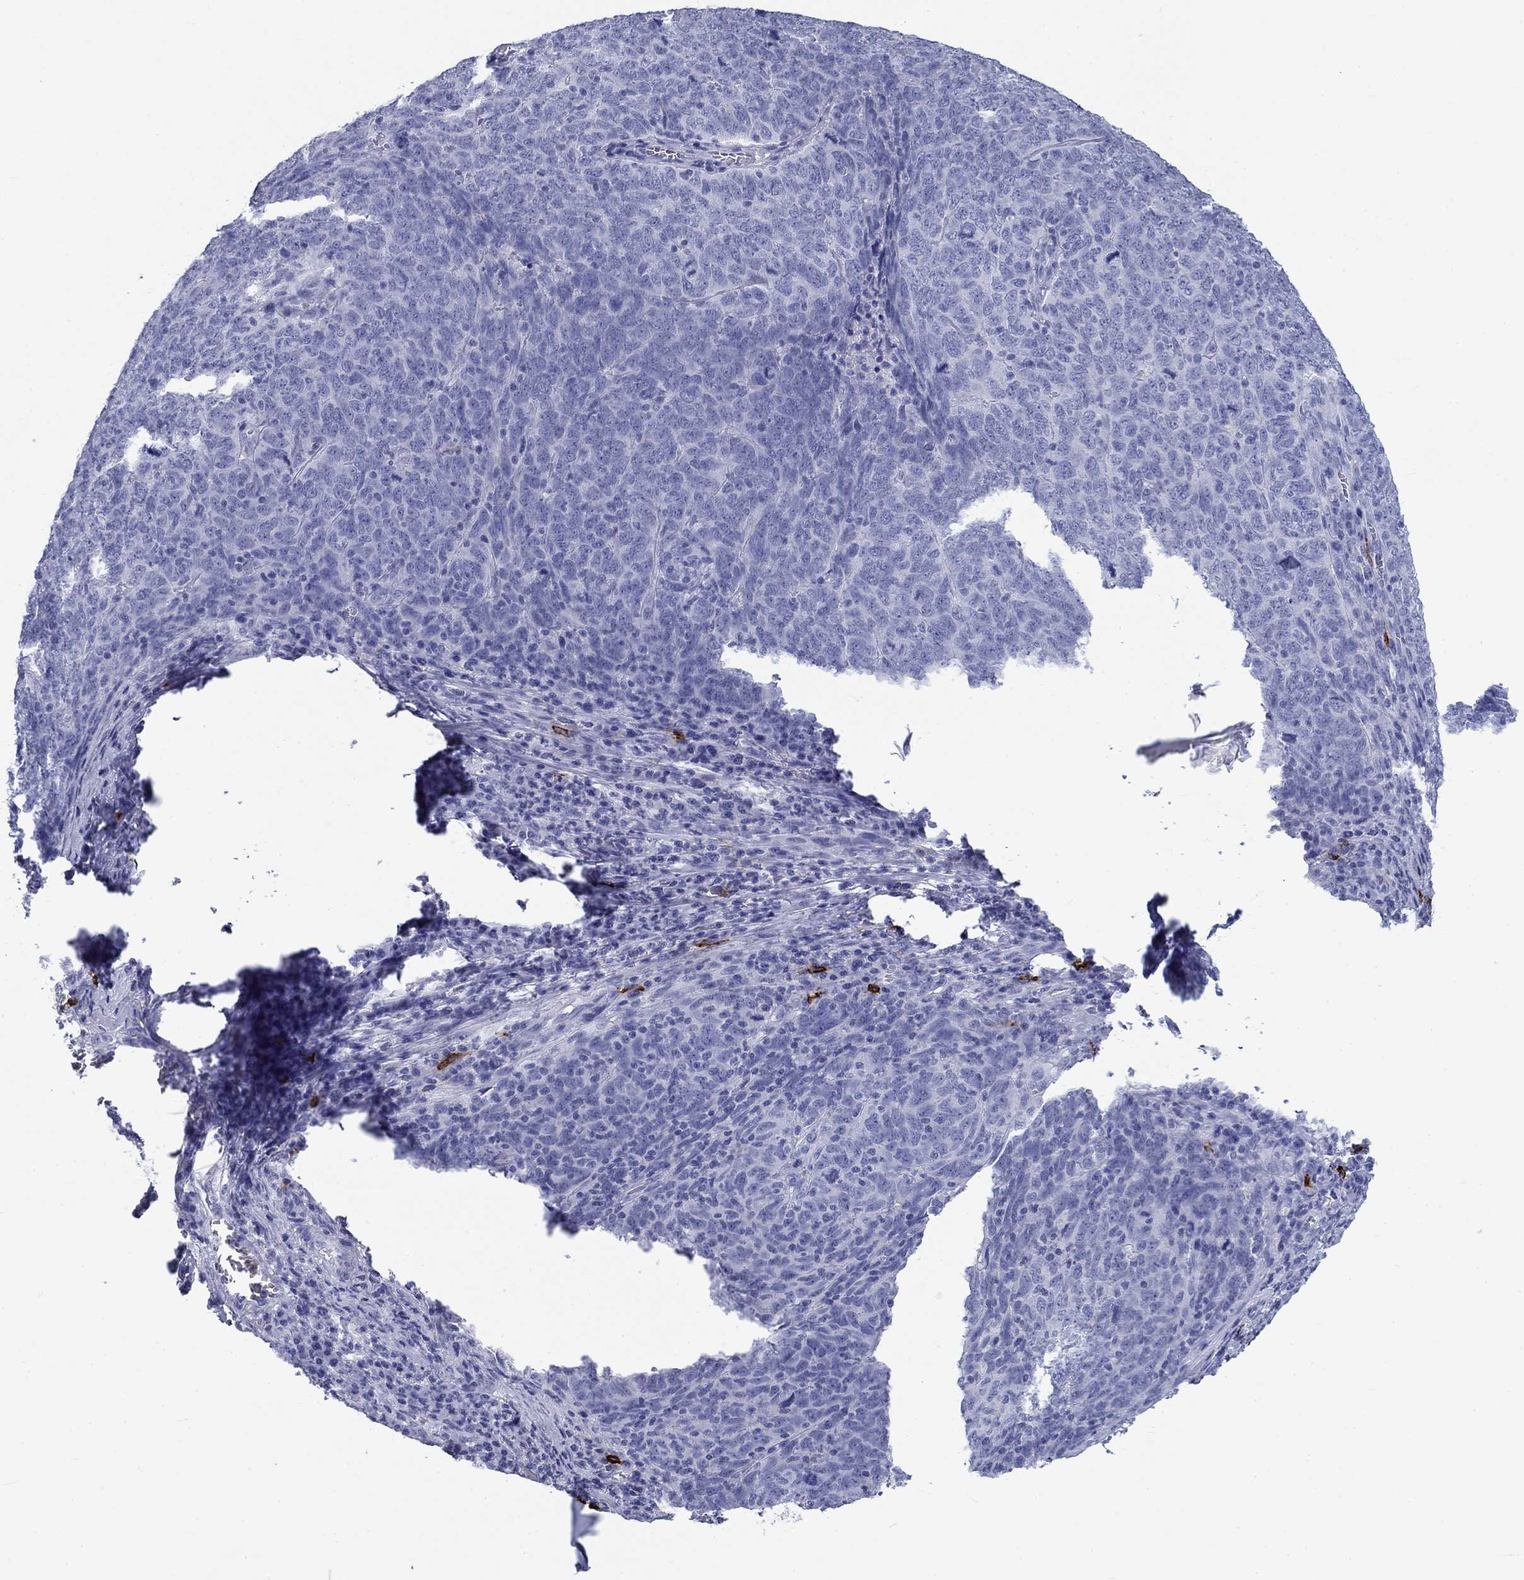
{"staining": {"intensity": "negative", "quantity": "none", "location": "none"}, "tissue": "skin cancer", "cell_type": "Tumor cells", "image_type": "cancer", "snomed": [{"axis": "morphology", "description": "Squamous cell carcinoma, NOS"}, {"axis": "topography", "description": "Skin"}, {"axis": "topography", "description": "Anal"}], "caption": "Human squamous cell carcinoma (skin) stained for a protein using immunohistochemistry (IHC) exhibits no positivity in tumor cells.", "gene": "CD40LG", "patient": {"sex": "female", "age": 51}}